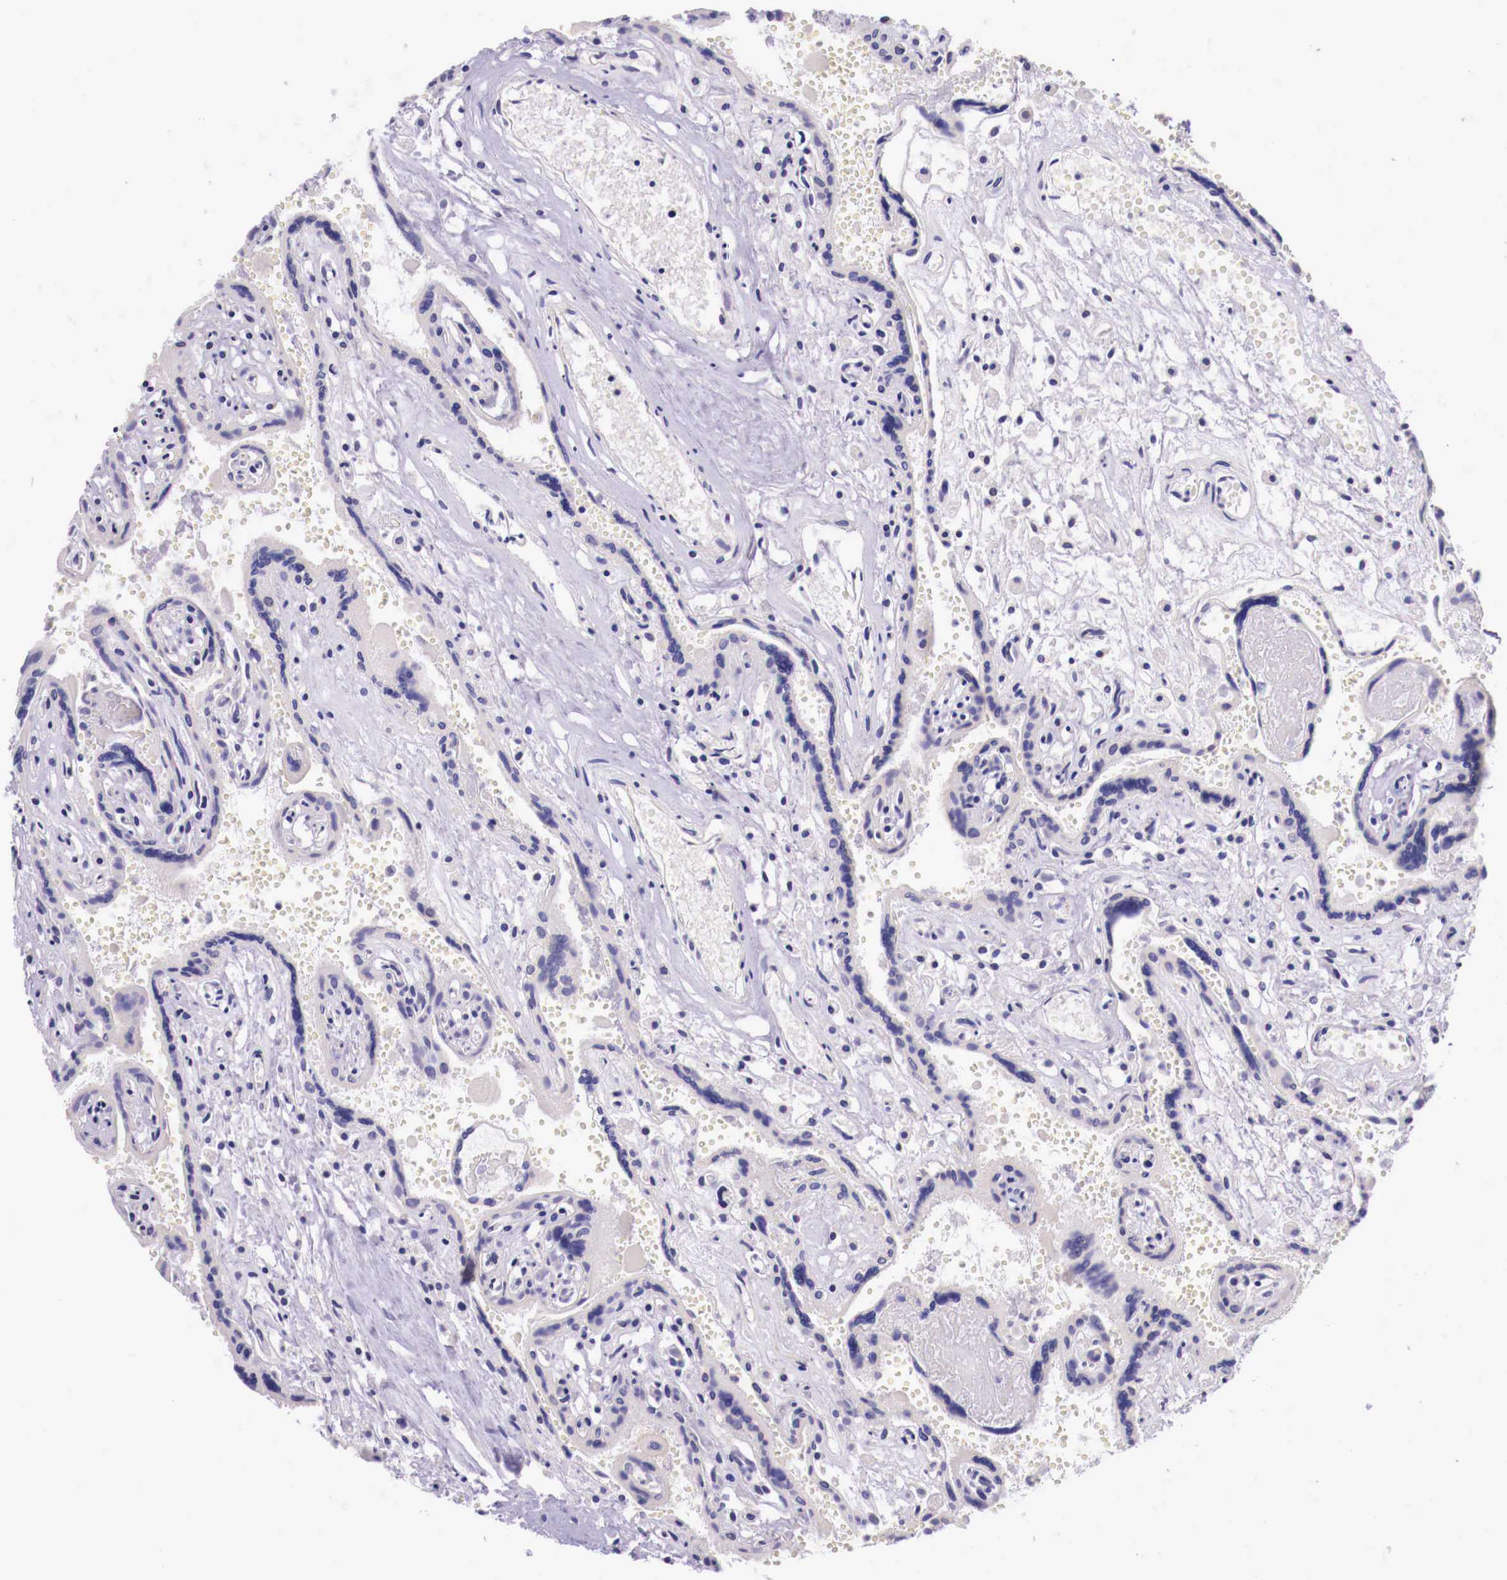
{"staining": {"intensity": "negative", "quantity": "none", "location": "none"}, "tissue": "placenta", "cell_type": "Decidual cells", "image_type": "normal", "snomed": [{"axis": "morphology", "description": "Normal tissue, NOS"}, {"axis": "topography", "description": "Placenta"}], "caption": "Immunohistochemistry of unremarkable human placenta displays no positivity in decidual cells.", "gene": "GRIPAP1", "patient": {"sex": "female", "age": 40}}